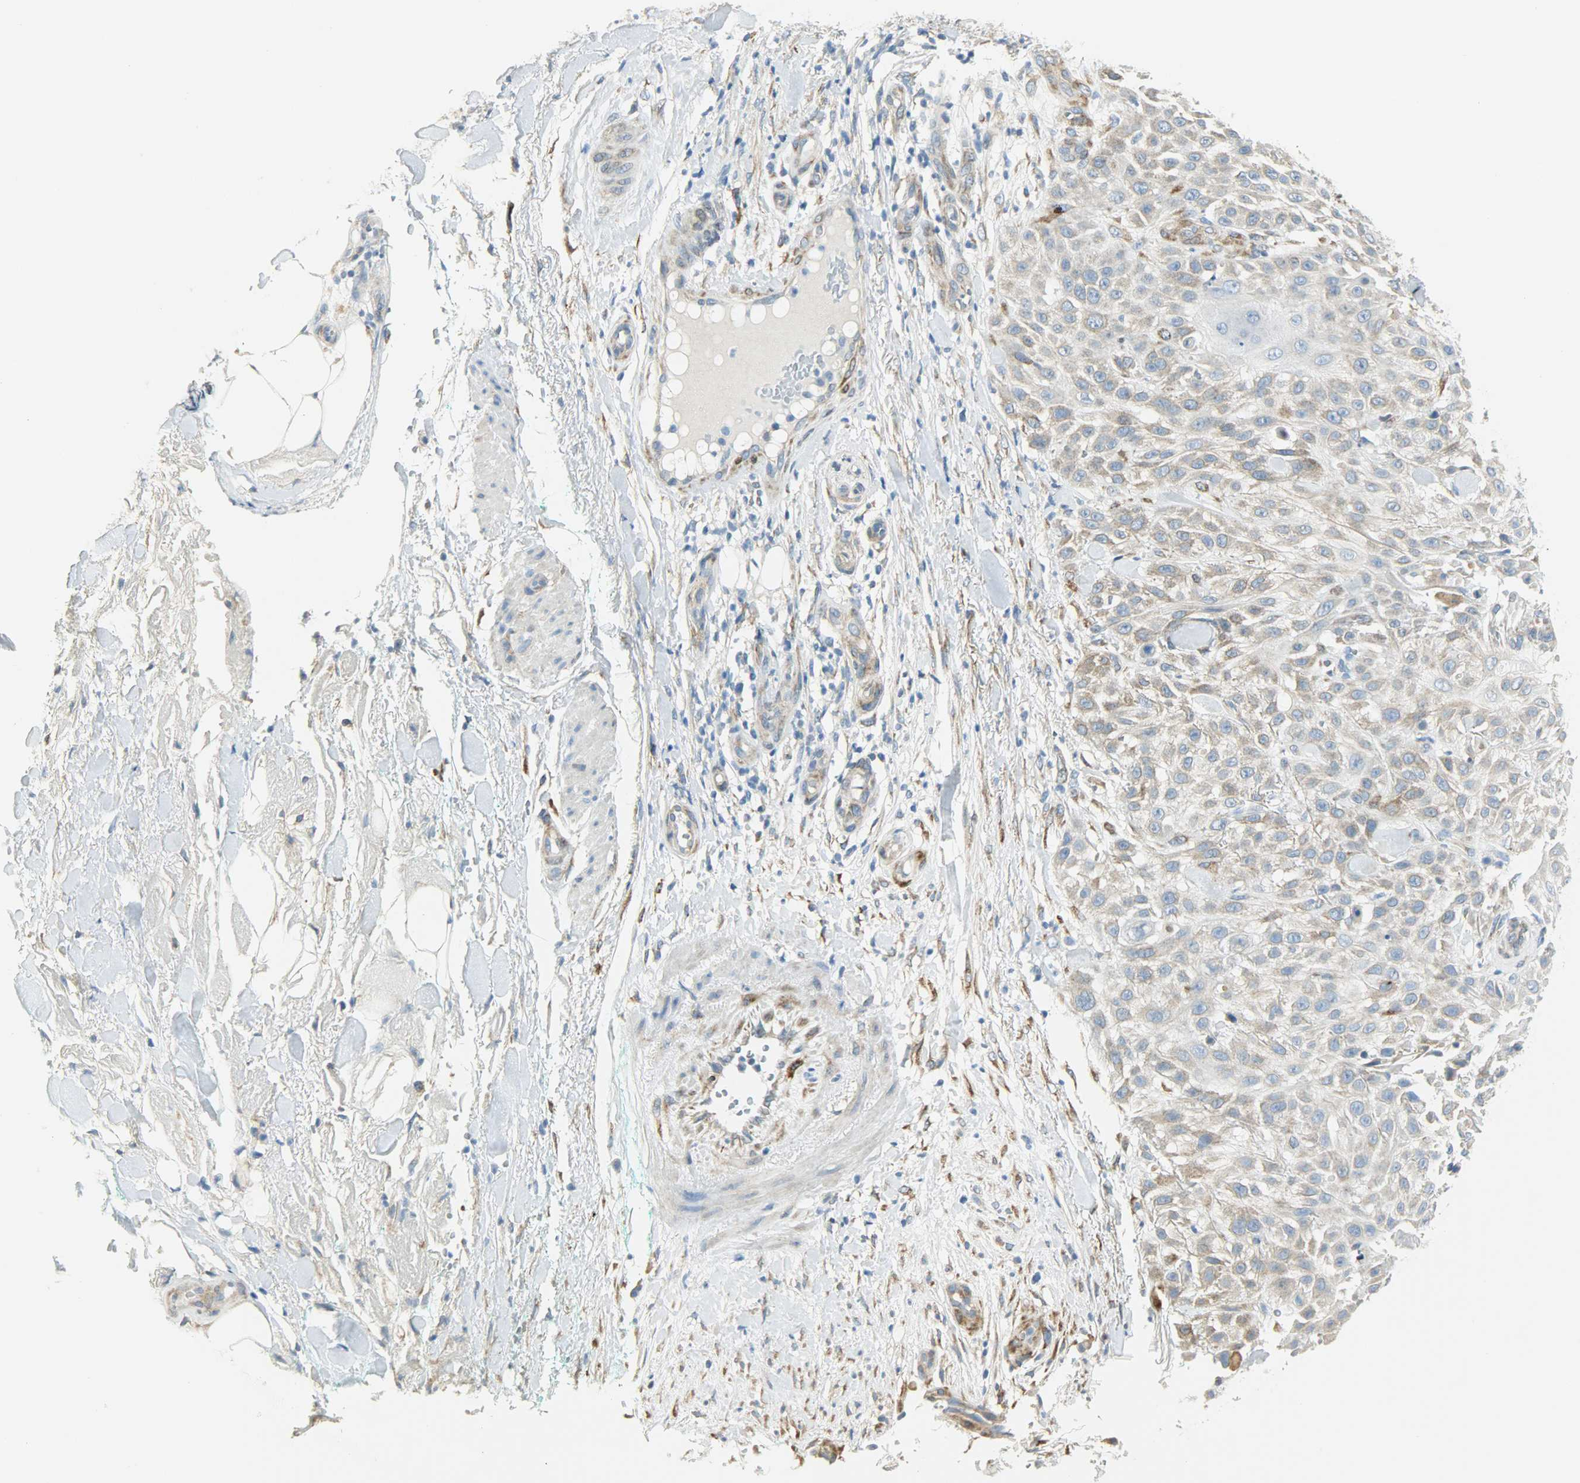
{"staining": {"intensity": "moderate", "quantity": ">75%", "location": "cytoplasmic/membranous"}, "tissue": "skin cancer", "cell_type": "Tumor cells", "image_type": "cancer", "snomed": [{"axis": "morphology", "description": "Squamous cell carcinoma, NOS"}, {"axis": "topography", "description": "Skin"}], "caption": "Moderate cytoplasmic/membranous expression is present in approximately >75% of tumor cells in skin squamous cell carcinoma. (Stains: DAB in brown, nuclei in blue, Microscopy: brightfield microscopy at high magnification).", "gene": "PKD2", "patient": {"sex": "female", "age": 42}}